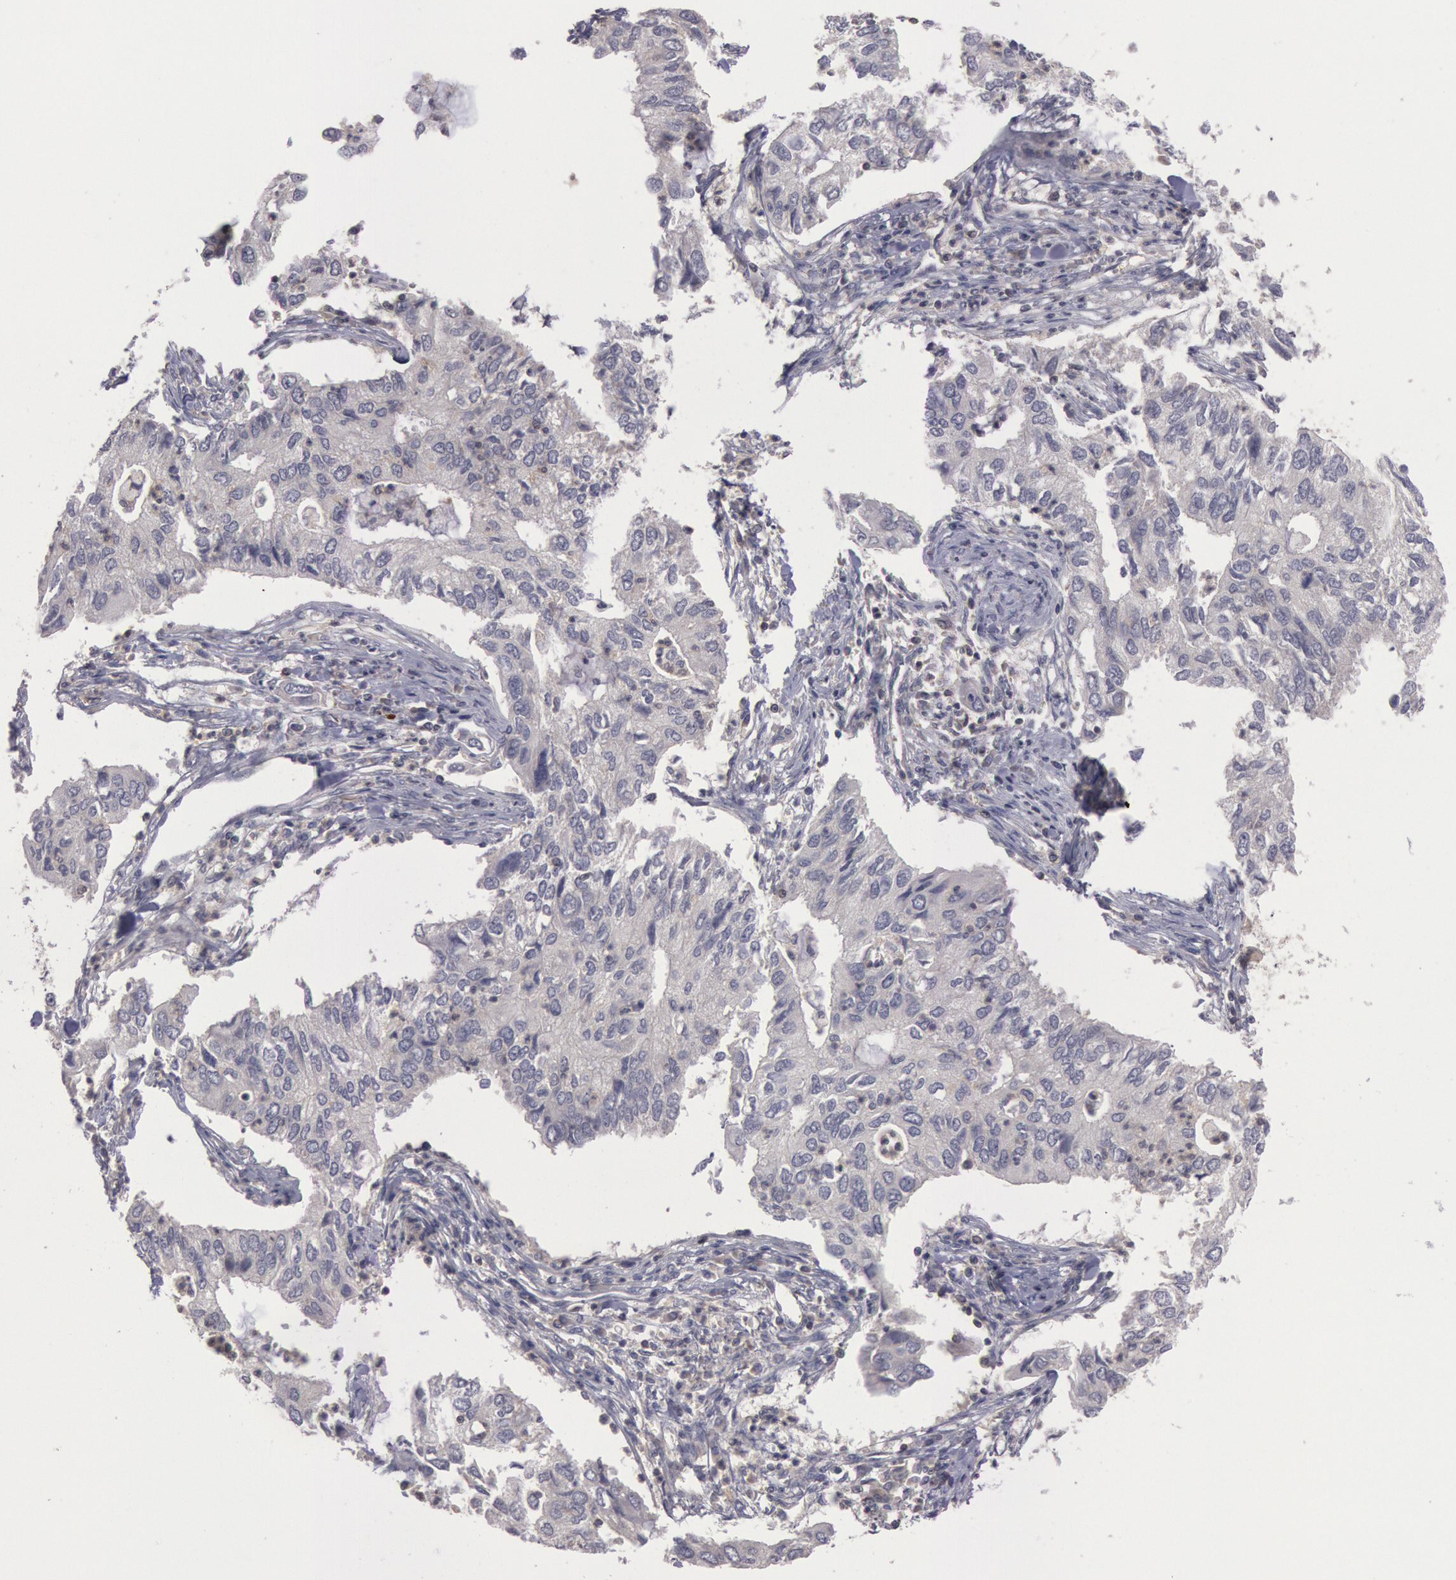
{"staining": {"intensity": "negative", "quantity": "none", "location": "none"}, "tissue": "lung cancer", "cell_type": "Tumor cells", "image_type": "cancer", "snomed": [{"axis": "morphology", "description": "Adenocarcinoma, NOS"}, {"axis": "topography", "description": "Lung"}], "caption": "Lung adenocarcinoma was stained to show a protein in brown. There is no significant staining in tumor cells.", "gene": "PIK3R1", "patient": {"sex": "male", "age": 48}}